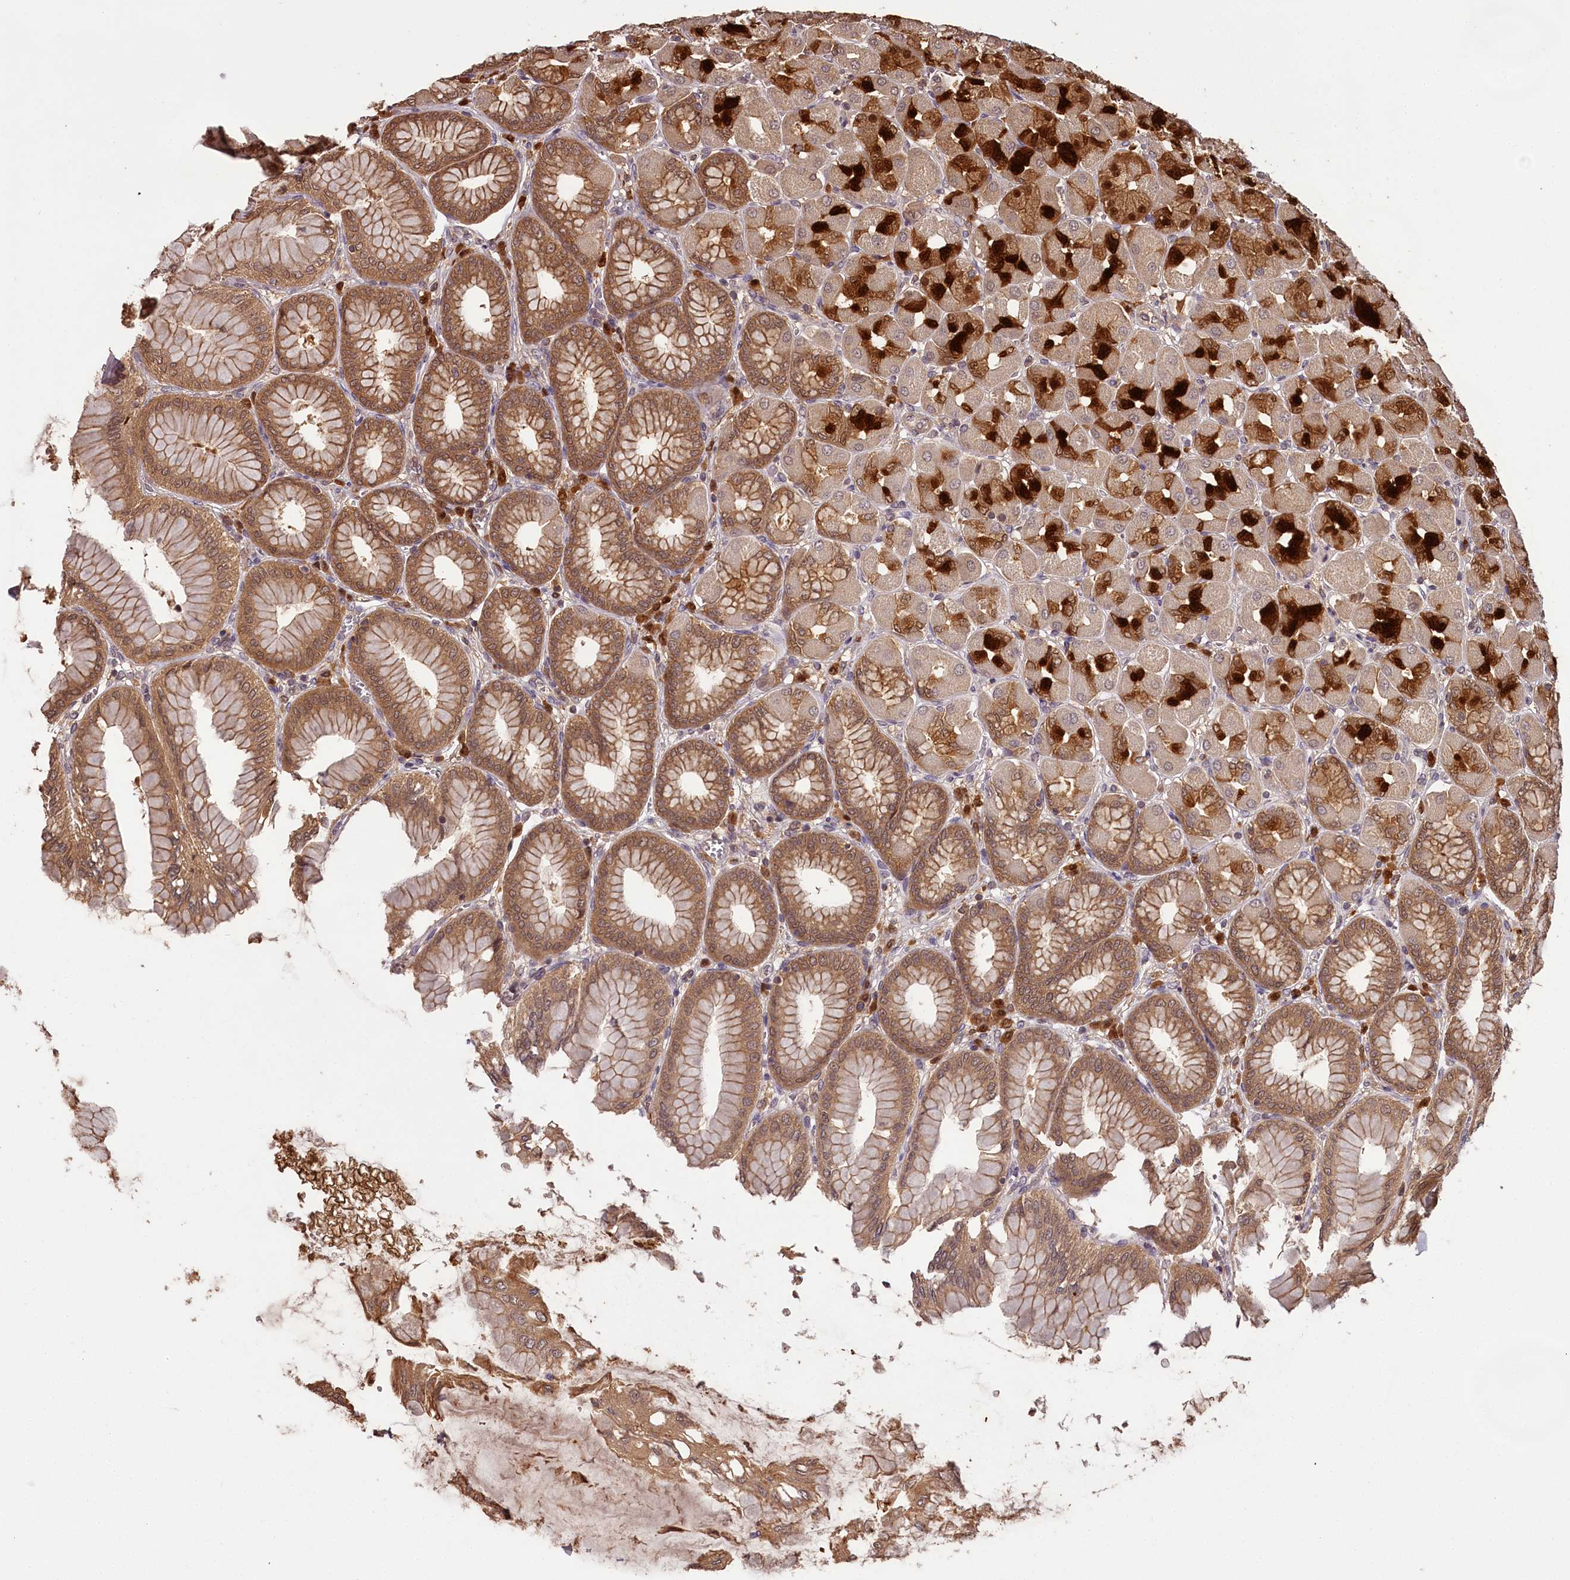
{"staining": {"intensity": "moderate", "quantity": ">75%", "location": "cytoplasmic/membranous,nuclear"}, "tissue": "stomach", "cell_type": "Glandular cells", "image_type": "normal", "snomed": [{"axis": "morphology", "description": "Normal tissue, NOS"}, {"axis": "topography", "description": "Stomach, upper"}], "caption": "Protein staining demonstrates moderate cytoplasmic/membranous,nuclear staining in approximately >75% of glandular cells in benign stomach.", "gene": "TTC12", "patient": {"sex": "female", "age": 56}}